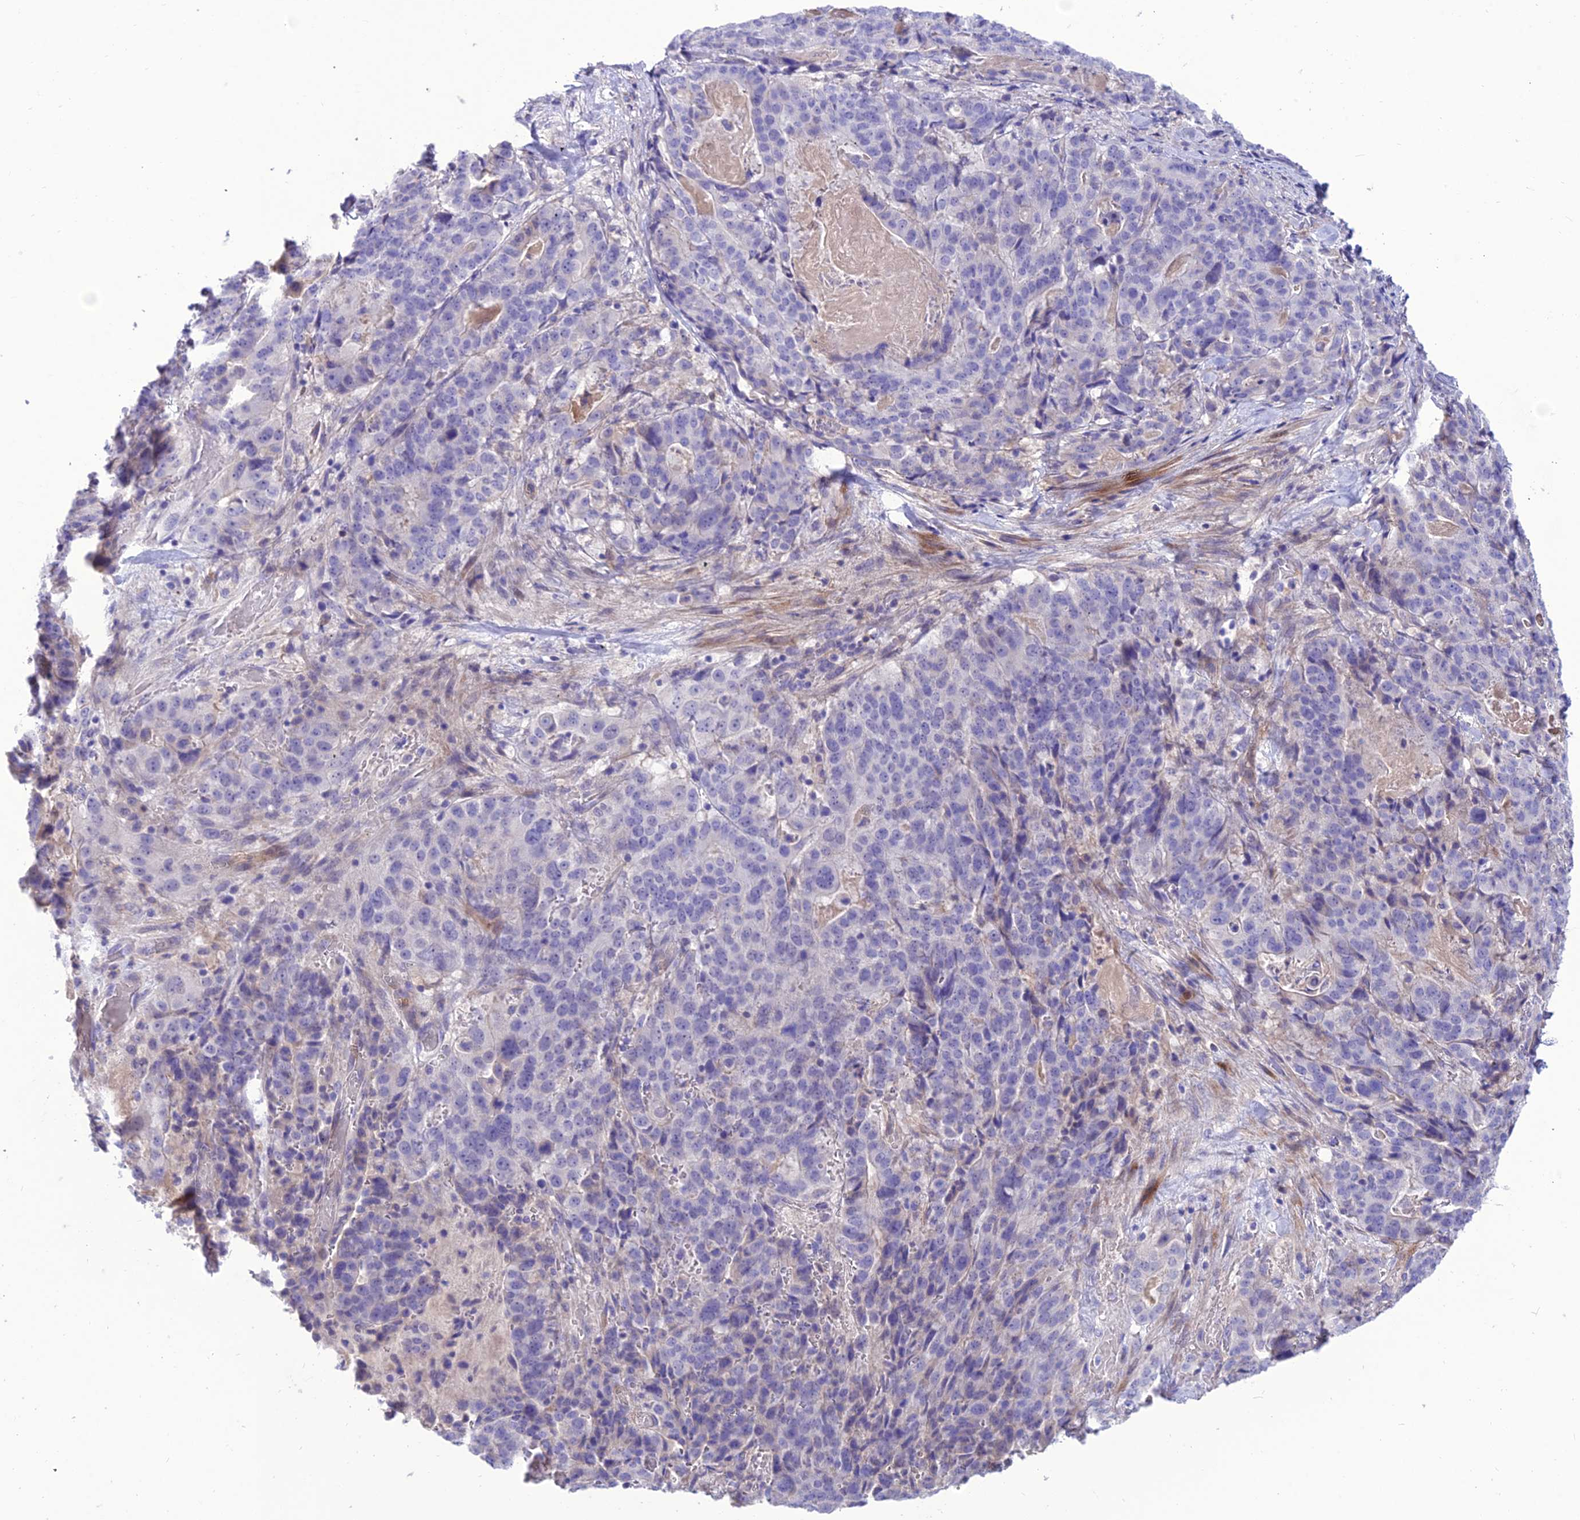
{"staining": {"intensity": "negative", "quantity": "none", "location": "none"}, "tissue": "stomach cancer", "cell_type": "Tumor cells", "image_type": "cancer", "snomed": [{"axis": "morphology", "description": "Adenocarcinoma, NOS"}, {"axis": "topography", "description": "Stomach"}], "caption": "Tumor cells are negative for protein expression in human stomach adenocarcinoma.", "gene": "TEKT3", "patient": {"sex": "male", "age": 48}}